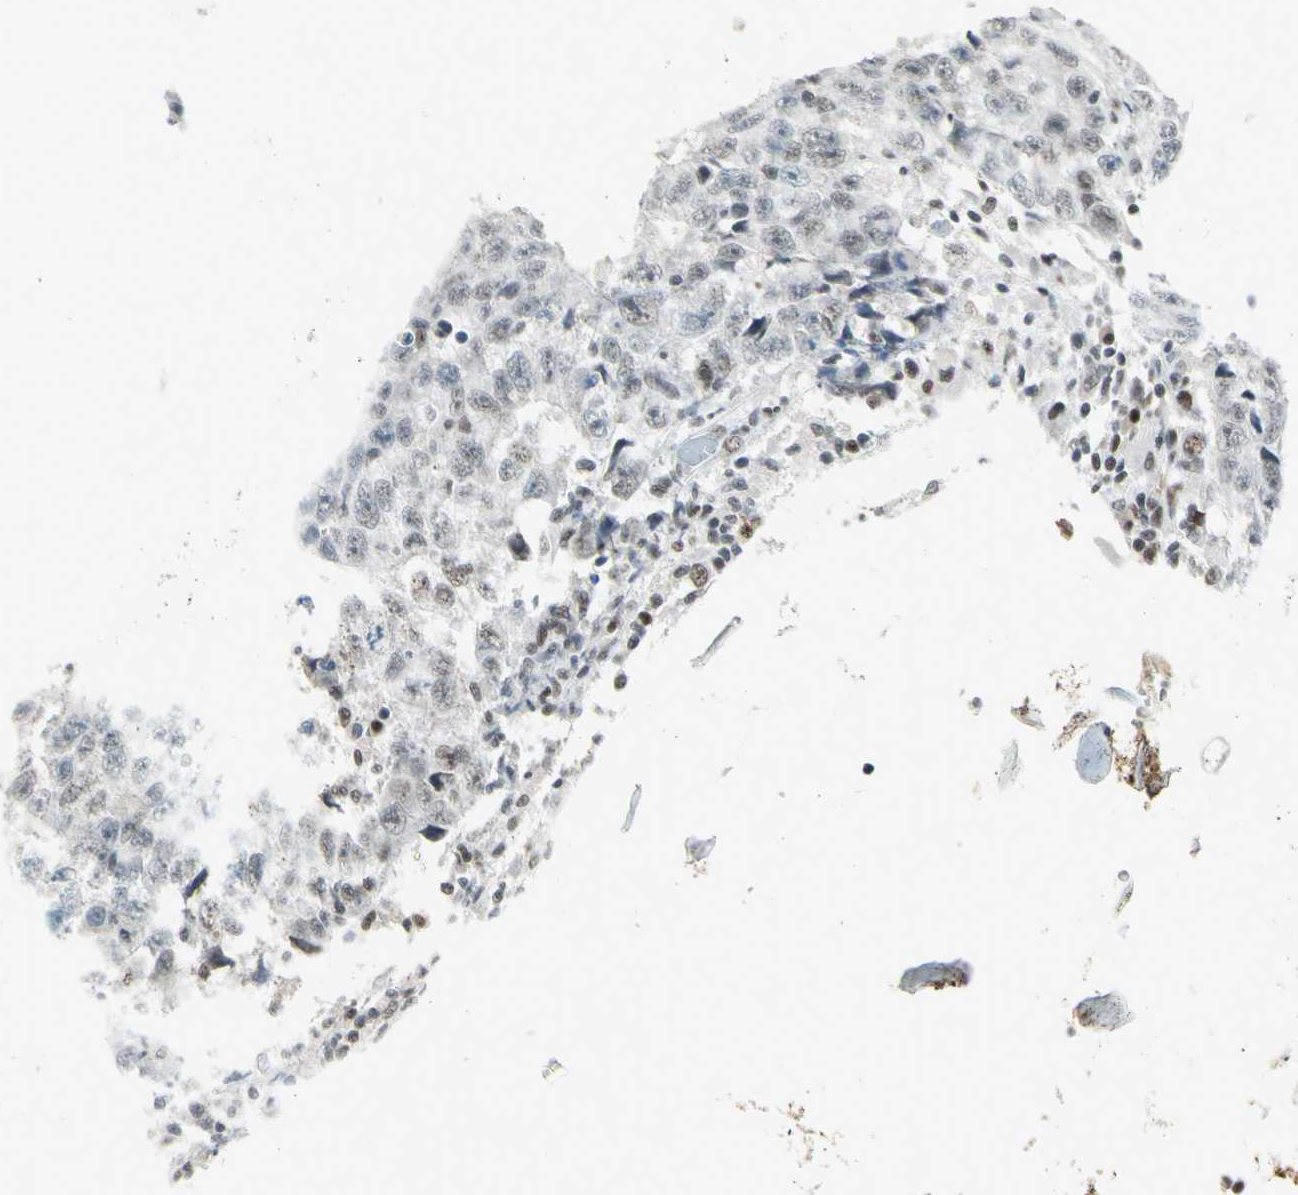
{"staining": {"intensity": "weak", "quantity": ">75%", "location": "nuclear"}, "tissue": "testis cancer", "cell_type": "Tumor cells", "image_type": "cancer", "snomed": [{"axis": "morphology", "description": "Necrosis, NOS"}, {"axis": "morphology", "description": "Carcinoma, Embryonal, NOS"}, {"axis": "topography", "description": "Testis"}], "caption": "This image reveals IHC staining of human testis cancer (embryonal carcinoma), with low weak nuclear staining in approximately >75% of tumor cells.", "gene": "CCNT1", "patient": {"sex": "male", "age": 19}}